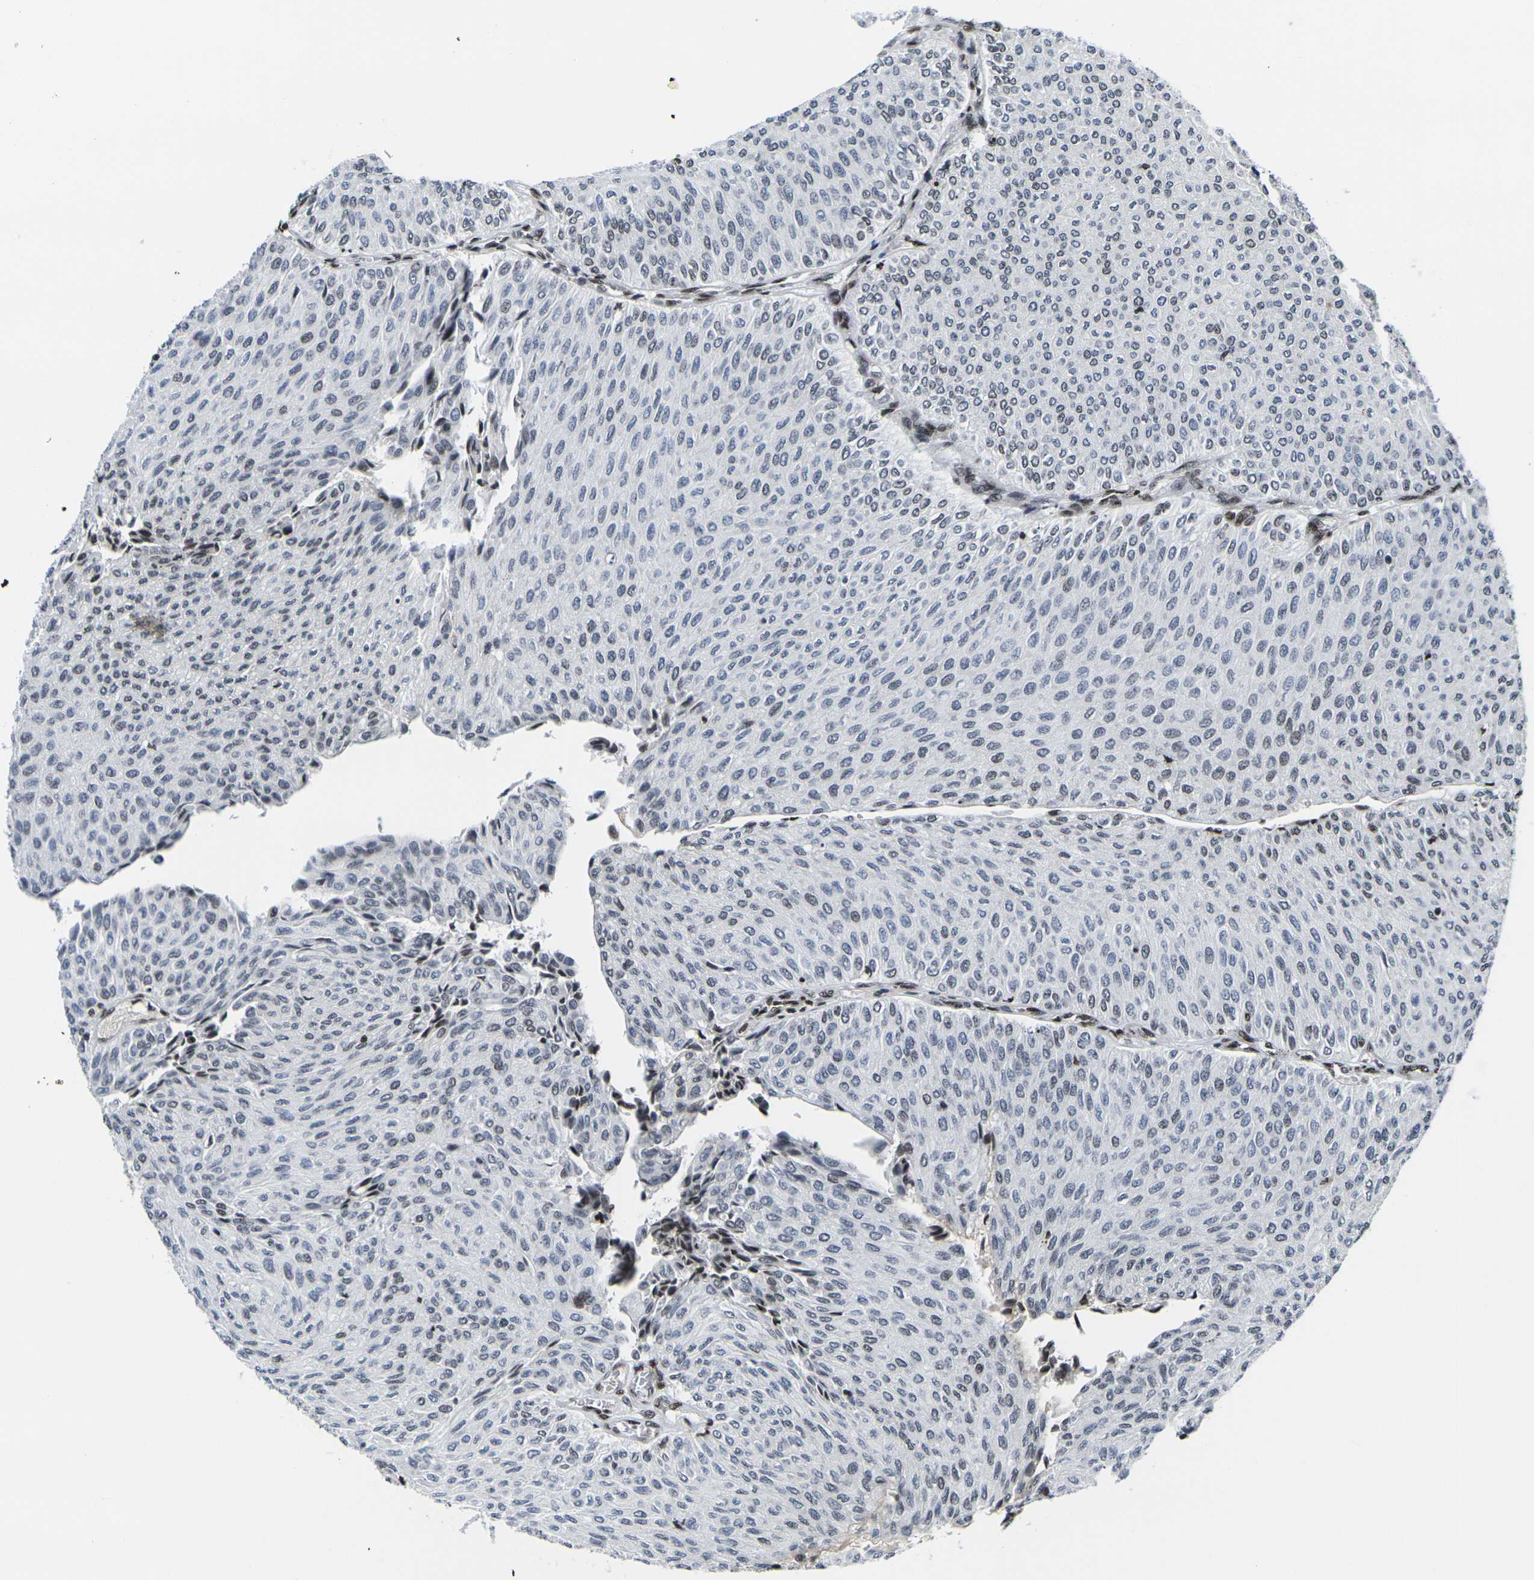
{"staining": {"intensity": "negative", "quantity": "none", "location": "none"}, "tissue": "urothelial cancer", "cell_type": "Tumor cells", "image_type": "cancer", "snomed": [{"axis": "morphology", "description": "Urothelial carcinoma, Low grade"}, {"axis": "topography", "description": "Urinary bladder"}], "caption": "Tumor cells show no significant protein positivity in urothelial cancer.", "gene": "H1-10", "patient": {"sex": "male", "age": 78}}